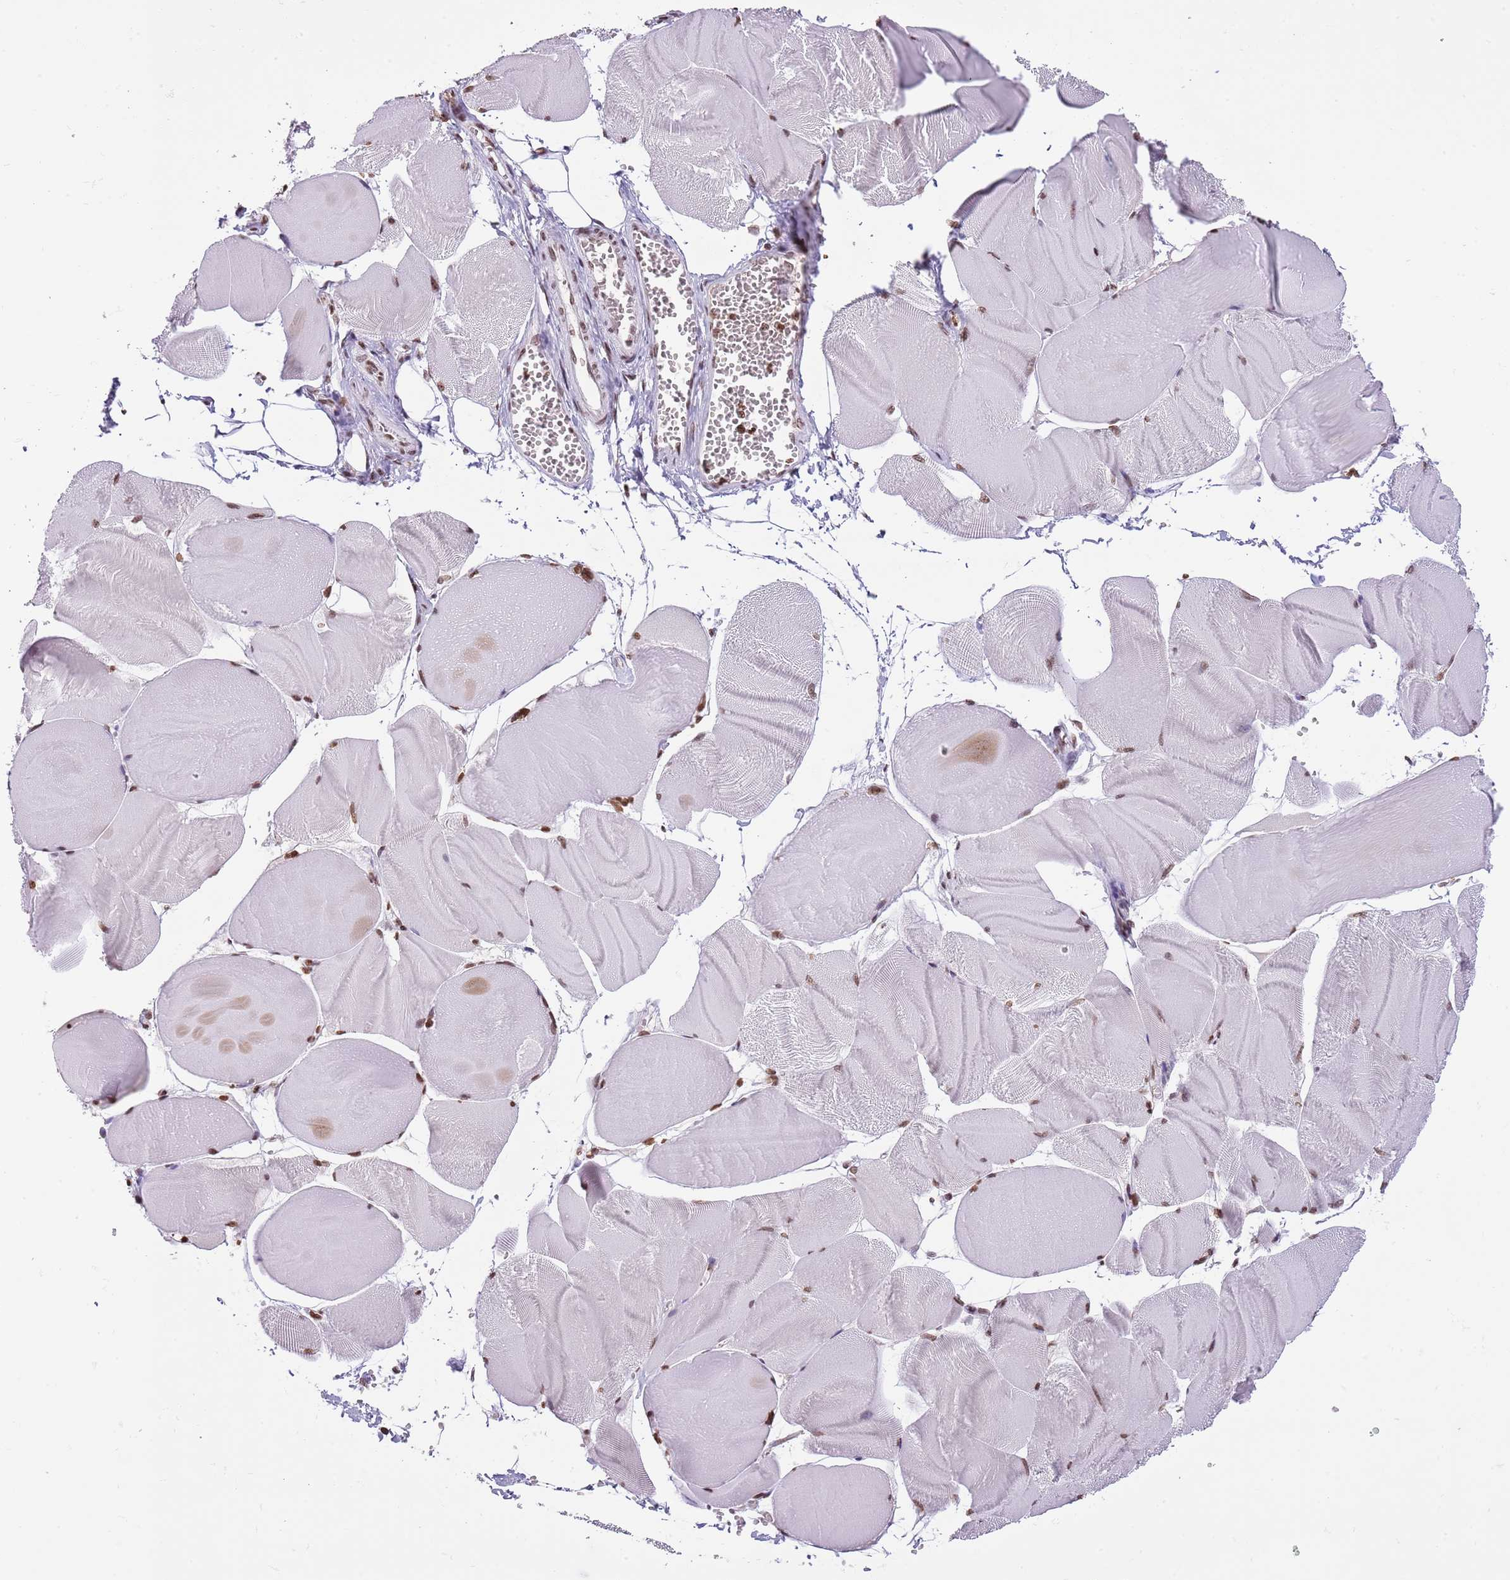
{"staining": {"intensity": "moderate", "quantity": ">75%", "location": "nuclear"}, "tissue": "skeletal muscle", "cell_type": "Myocytes", "image_type": "normal", "snomed": [{"axis": "morphology", "description": "Normal tissue, NOS"}, {"axis": "morphology", "description": "Basal cell carcinoma"}, {"axis": "topography", "description": "Skeletal muscle"}], "caption": "Protein analysis of unremarkable skeletal muscle displays moderate nuclear positivity in about >75% of myocytes. Ihc stains the protein in brown and the nuclei are stained blue.", "gene": "KPNA3", "patient": {"sex": "female", "age": 64}}